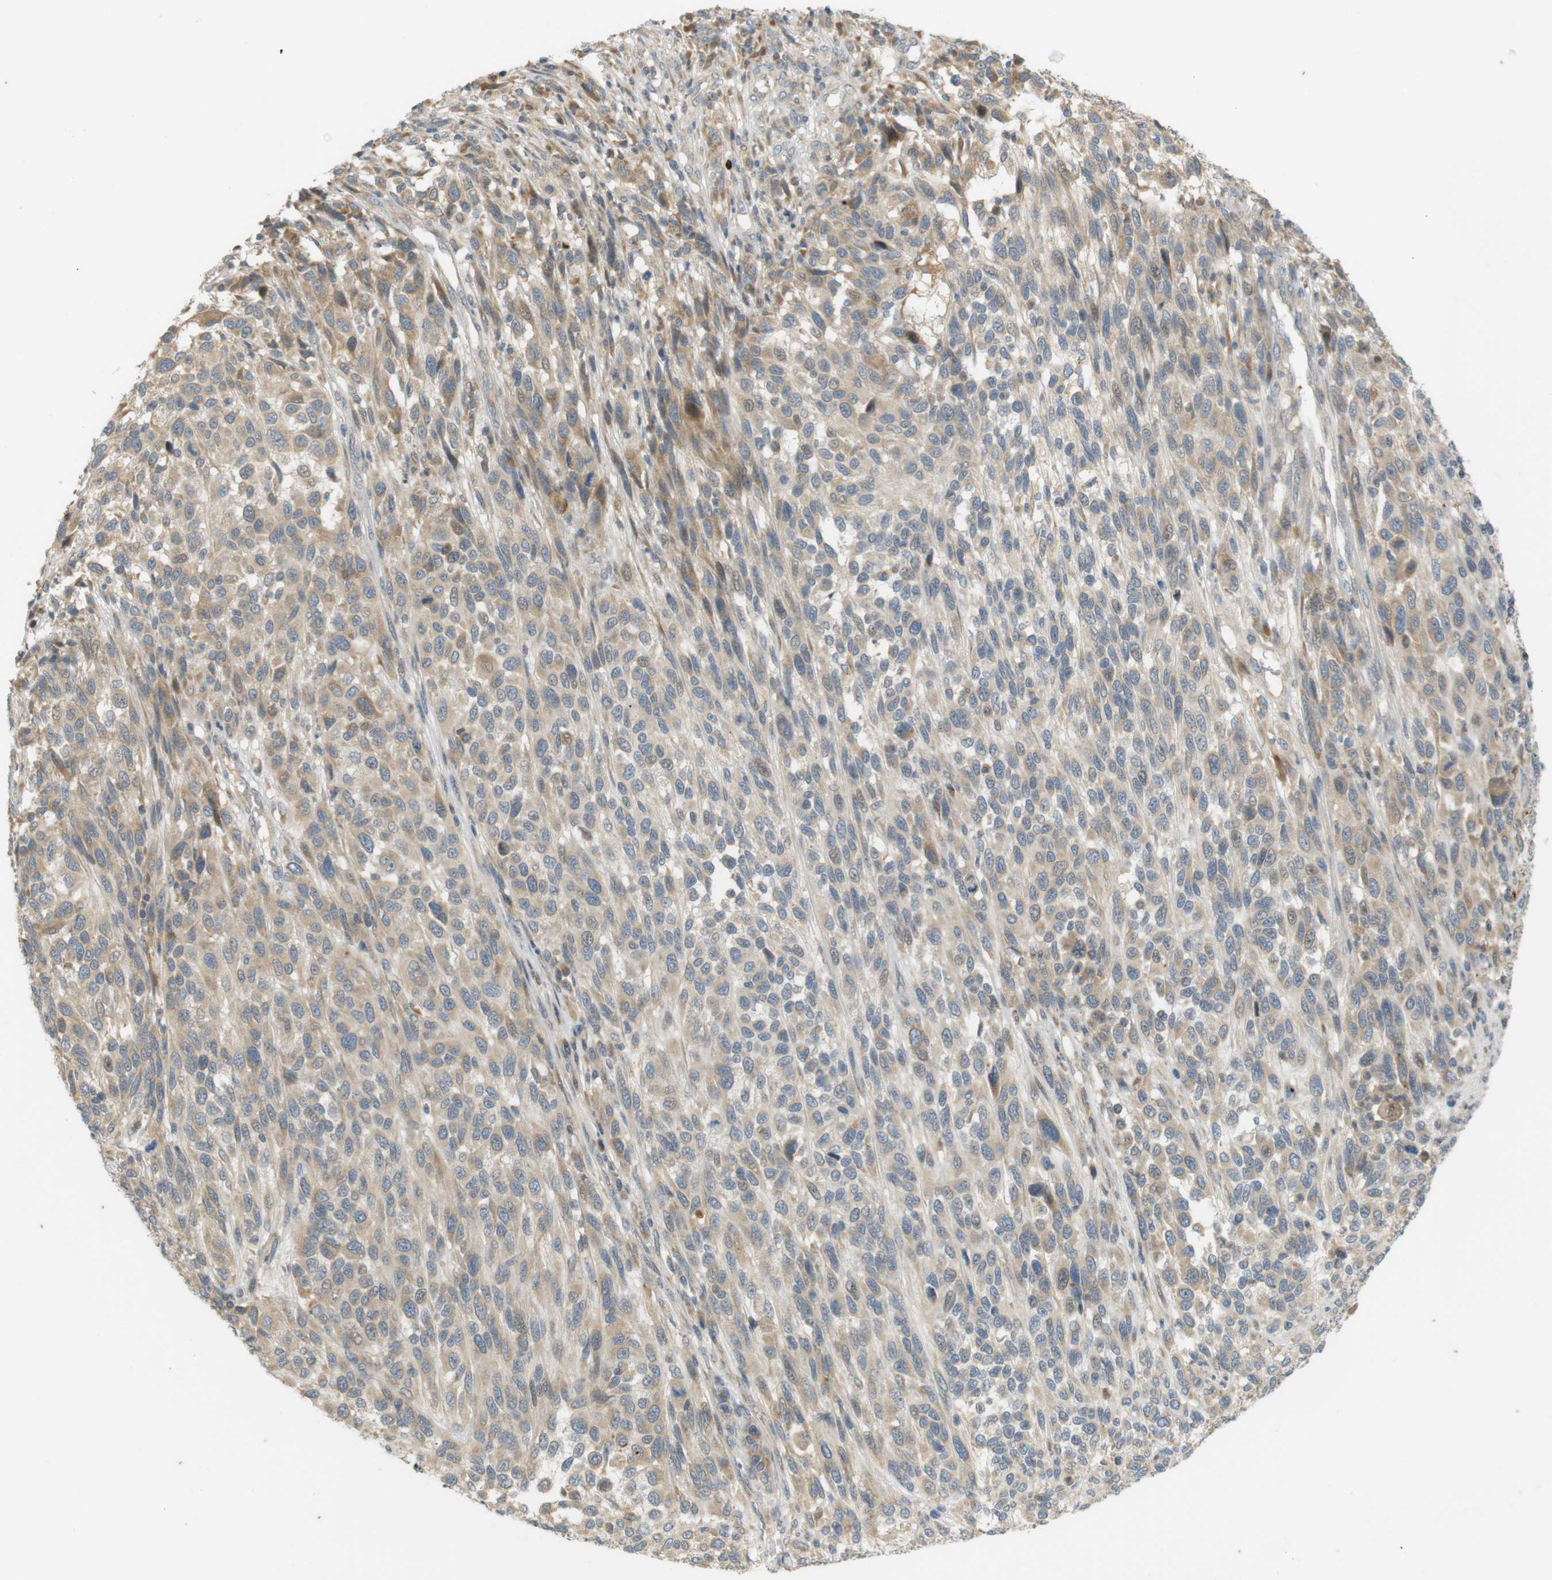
{"staining": {"intensity": "moderate", "quantity": "<25%", "location": "cytoplasmic/membranous"}, "tissue": "melanoma", "cell_type": "Tumor cells", "image_type": "cancer", "snomed": [{"axis": "morphology", "description": "Malignant melanoma, Metastatic site"}, {"axis": "topography", "description": "Lymph node"}], "caption": "IHC (DAB (3,3'-diaminobenzidine)) staining of malignant melanoma (metastatic site) displays moderate cytoplasmic/membranous protein expression in approximately <25% of tumor cells.", "gene": "CLRN3", "patient": {"sex": "male", "age": 61}}